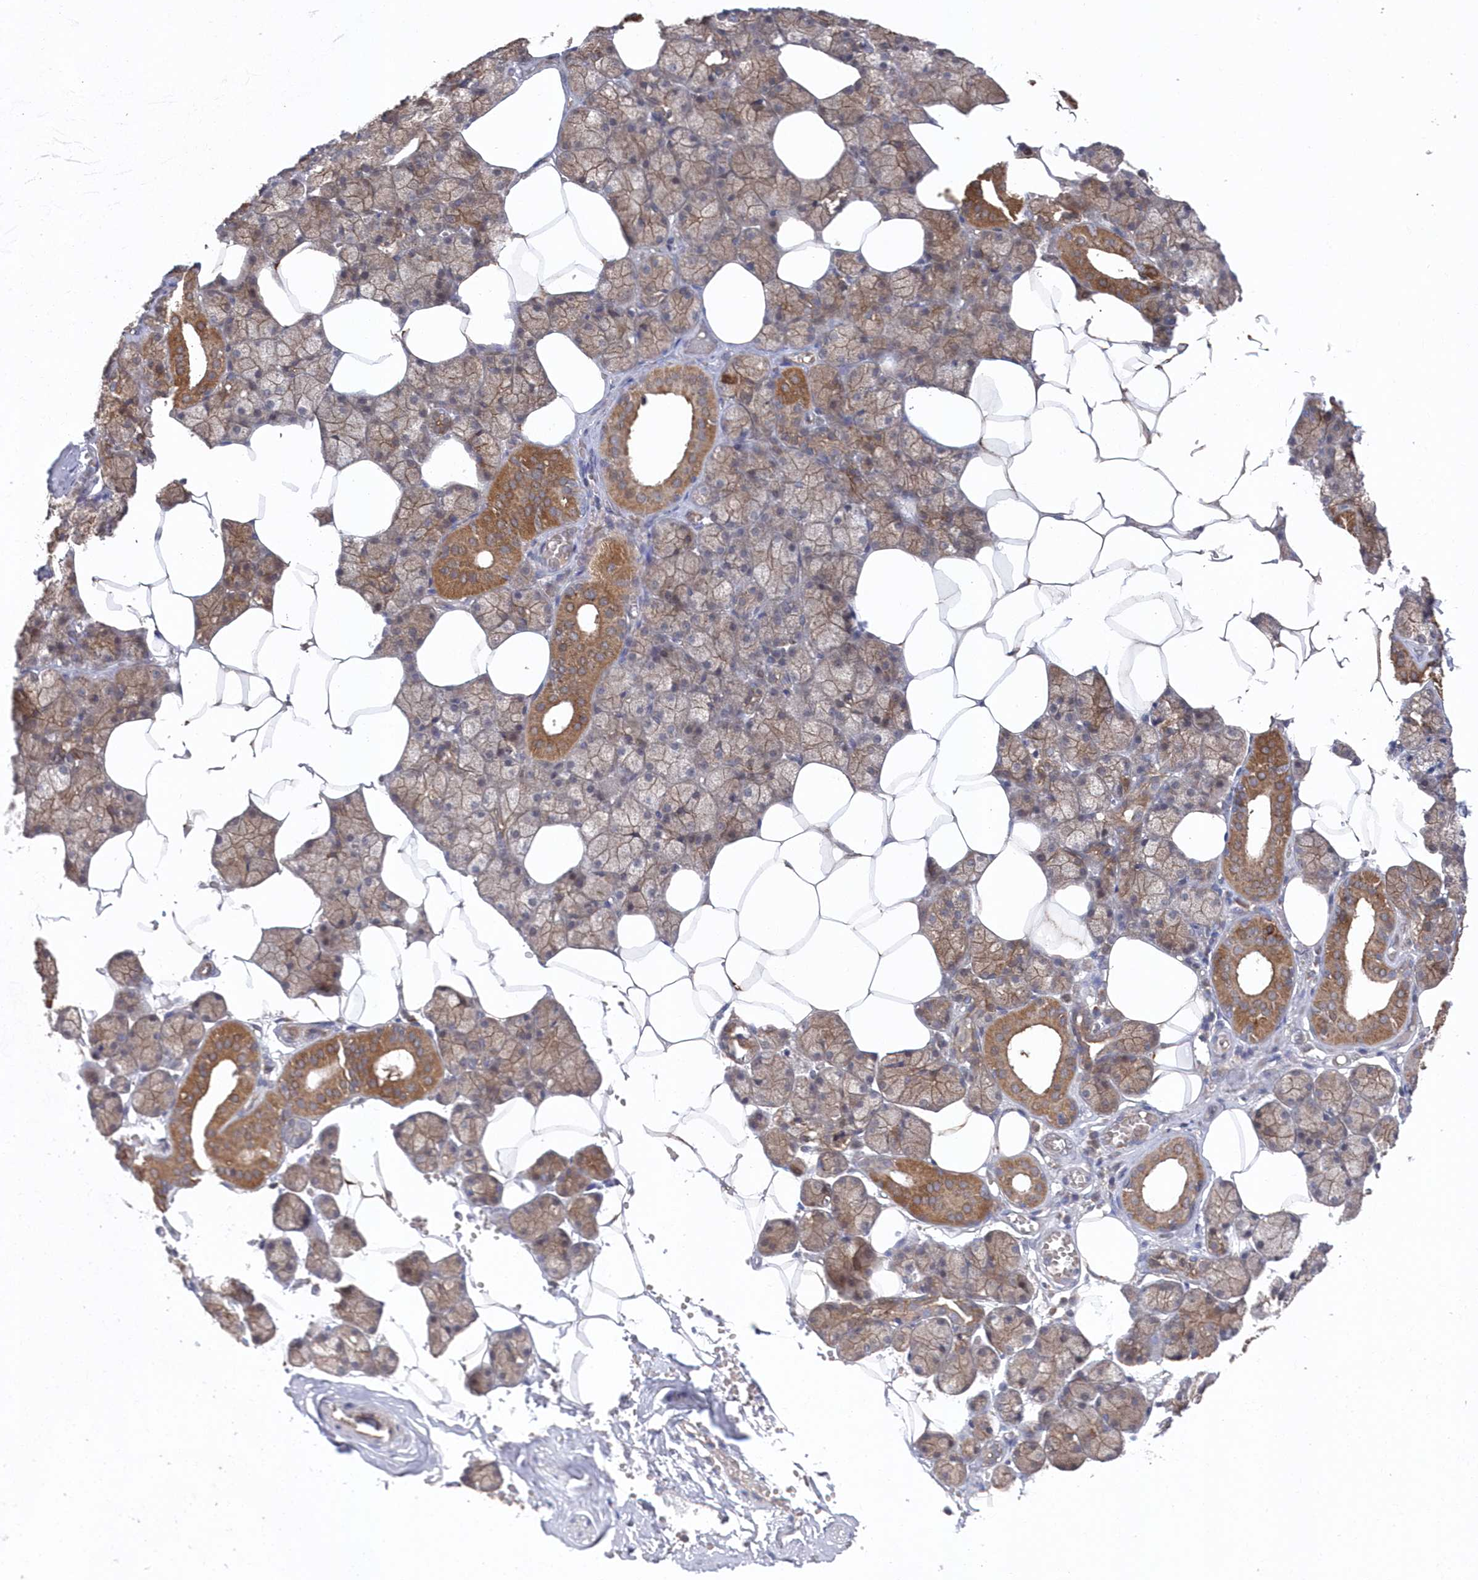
{"staining": {"intensity": "moderate", "quantity": "25%-75%", "location": "cytoplasmic/membranous"}, "tissue": "salivary gland", "cell_type": "Glandular cells", "image_type": "normal", "snomed": [{"axis": "morphology", "description": "Normal tissue, NOS"}, {"axis": "topography", "description": "Salivary gland"}], "caption": "Protein expression analysis of benign human salivary gland reveals moderate cytoplasmic/membranous staining in about 25%-75% of glandular cells.", "gene": "ASNSD1", "patient": {"sex": "male", "age": 62}}